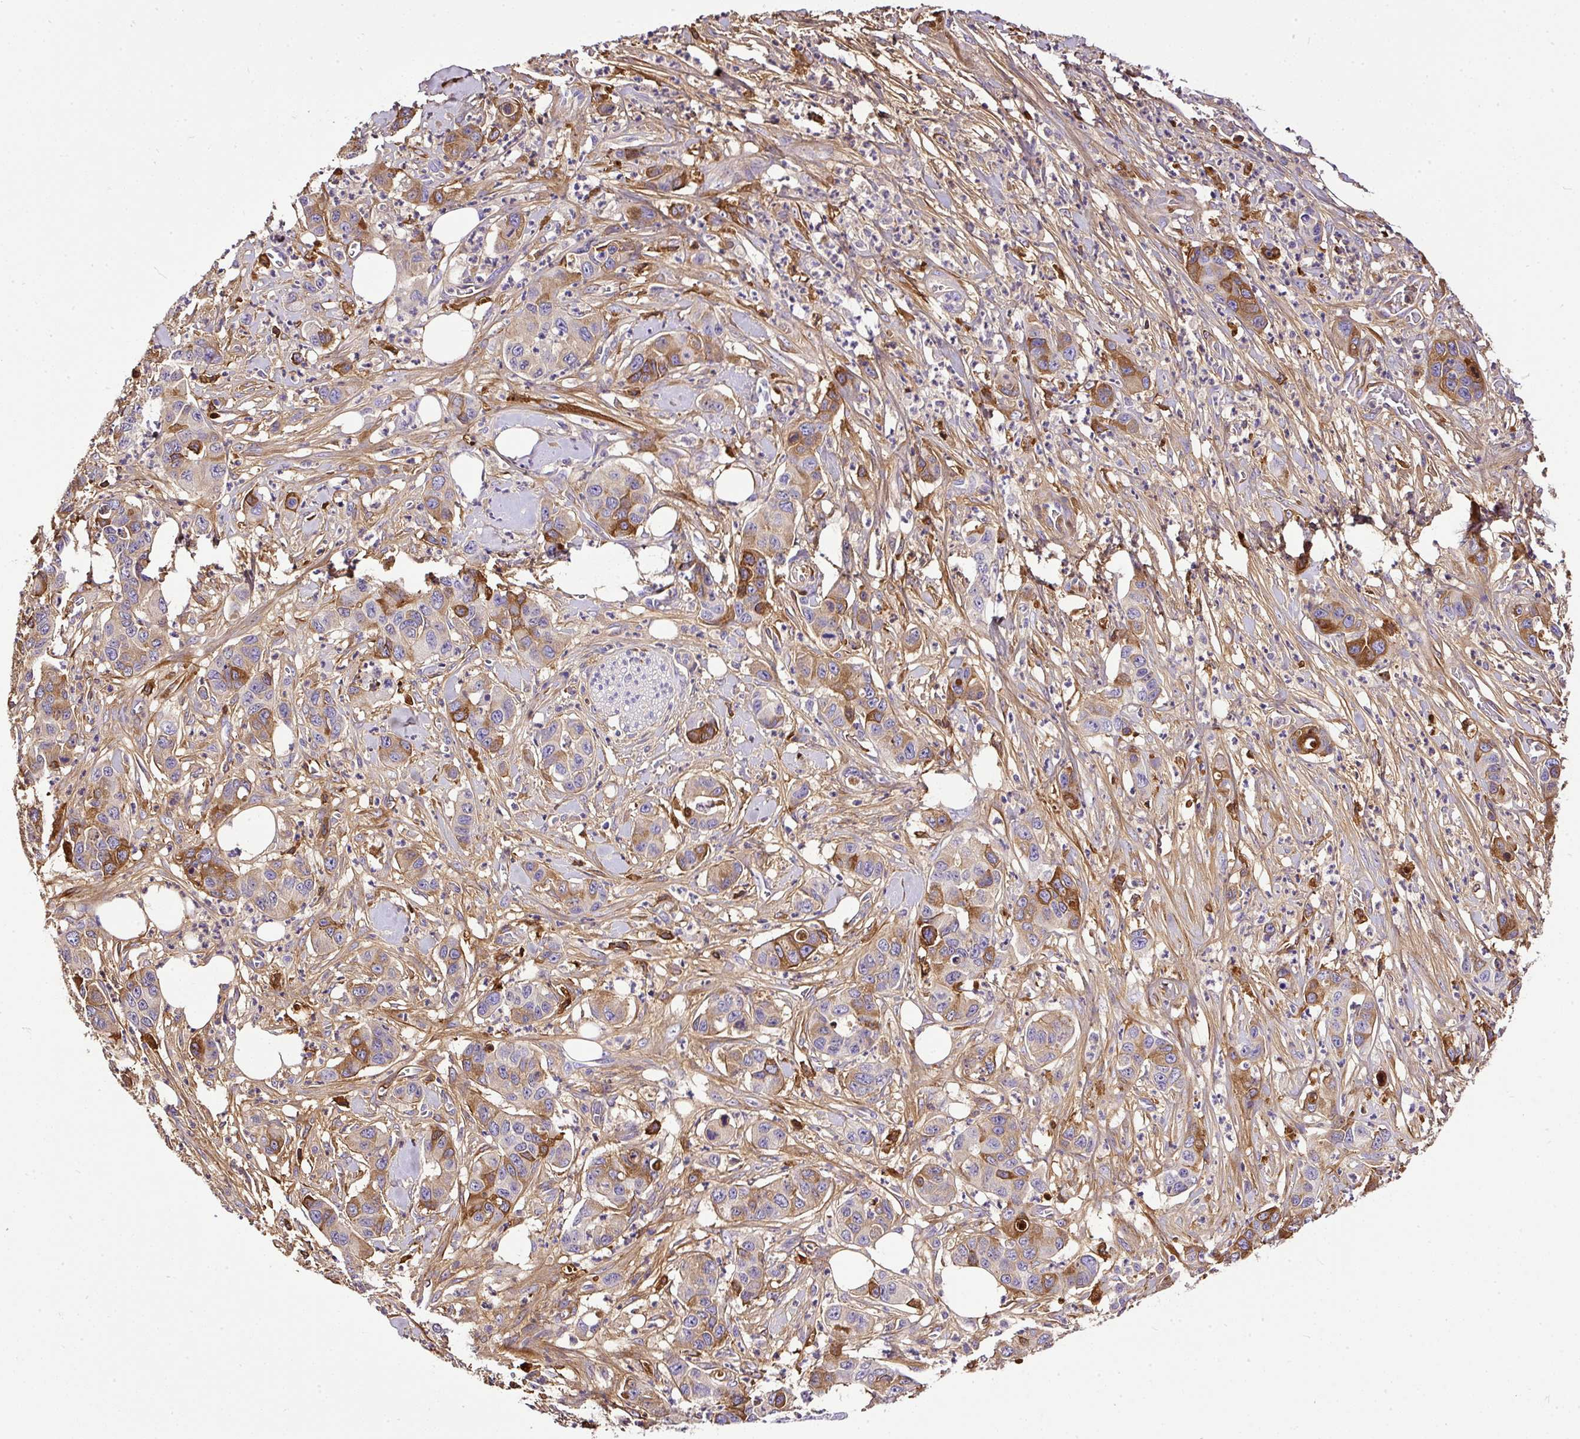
{"staining": {"intensity": "moderate", "quantity": "<25%", "location": "cytoplasmic/membranous"}, "tissue": "pancreatic cancer", "cell_type": "Tumor cells", "image_type": "cancer", "snomed": [{"axis": "morphology", "description": "Adenocarcinoma, NOS"}, {"axis": "topography", "description": "Pancreas"}], "caption": "High-power microscopy captured an immunohistochemistry photomicrograph of adenocarcinoma (pancreatic), revealing moderate cytoplasmic/membranous expression in about <25% of tumor cells. (Brightfield microscopy of DAB IHC at high magnification).", "gene": "CLEC3B", "patient": {"sex": "male", "age": 73}}